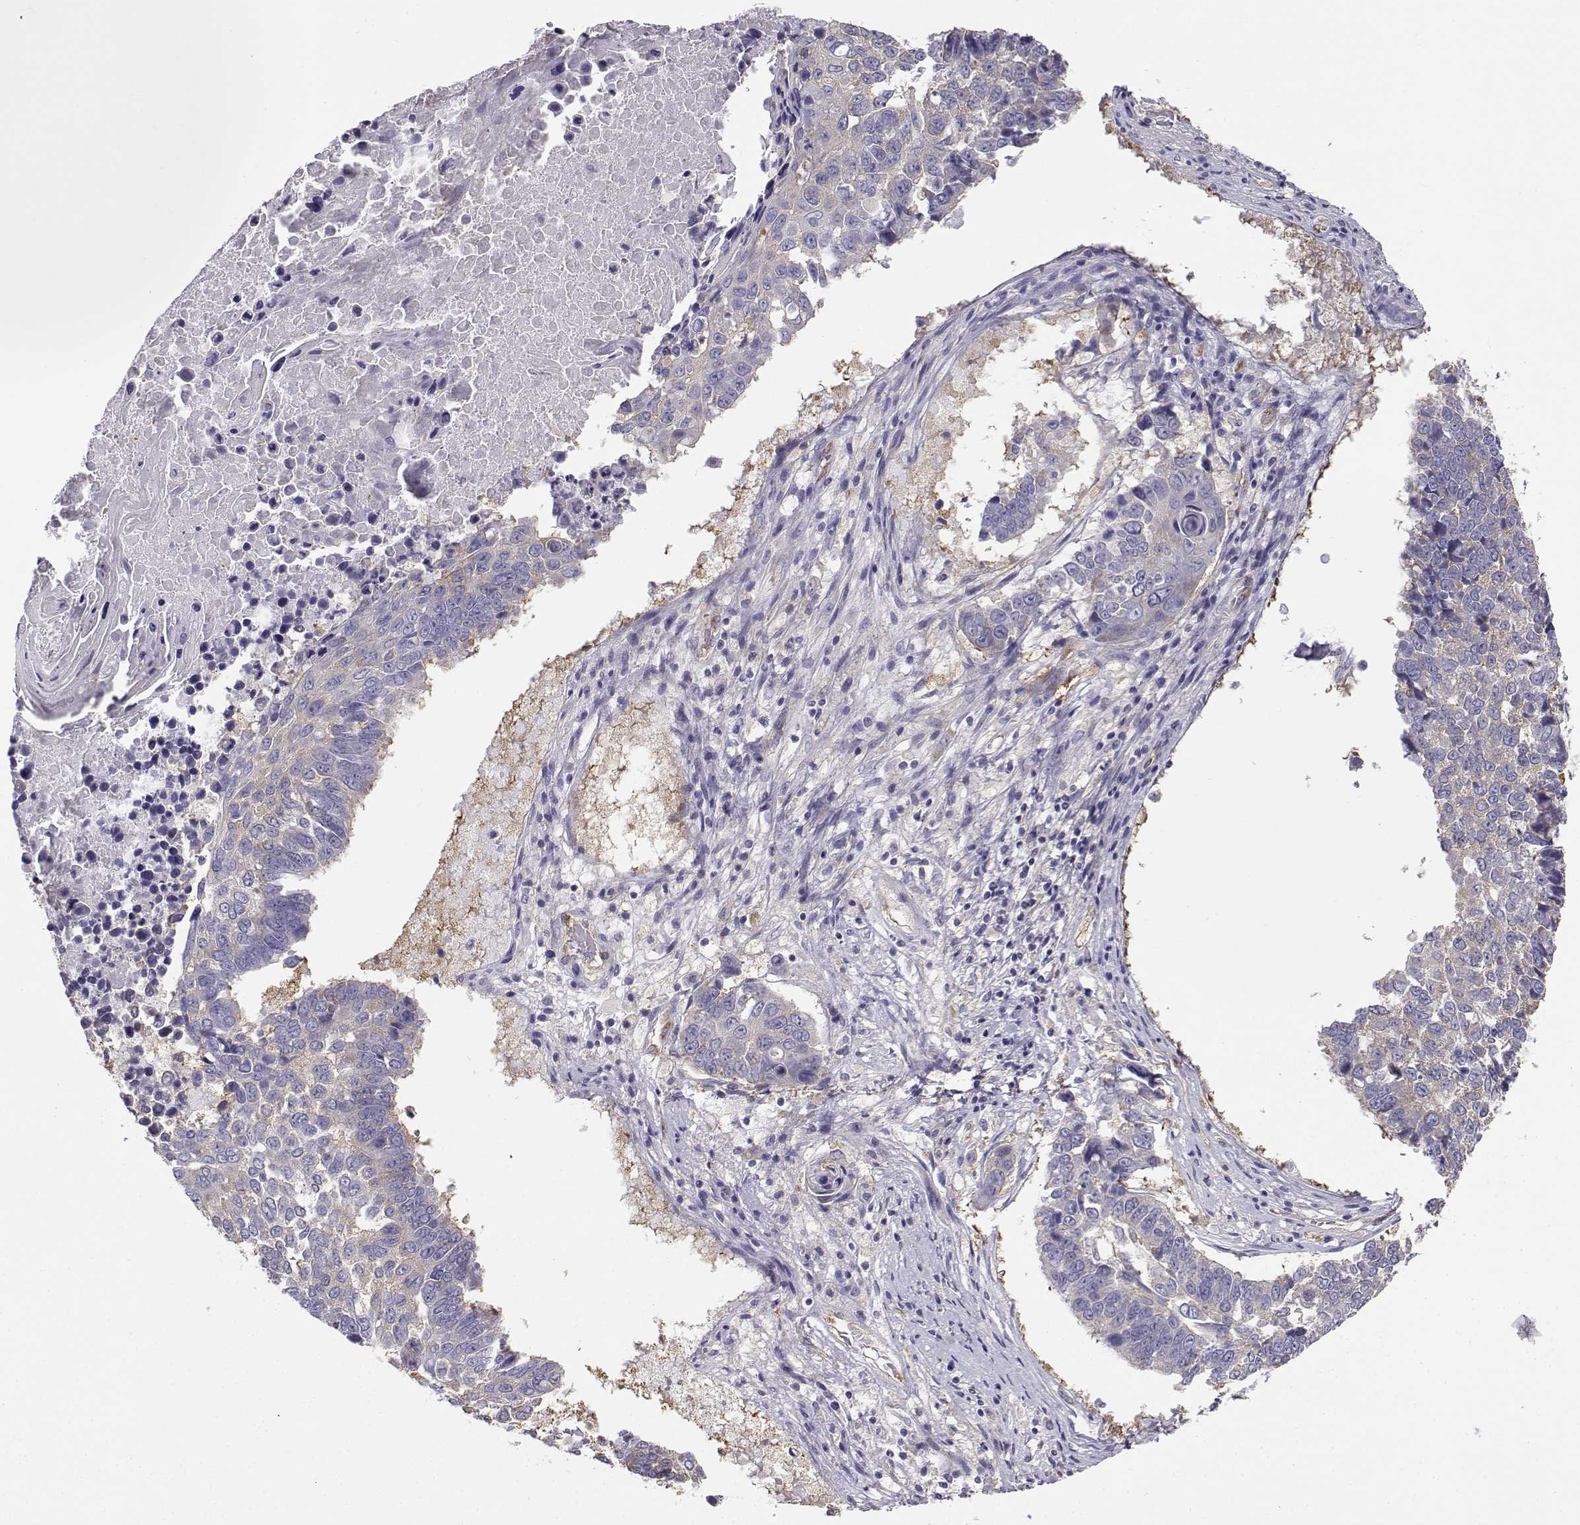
{"staining": {"intensity": "weak", "quantity": "<25%", "location": "cytoplasmic/membranous"}, "tissue": "lung cancer", "cell_type": "Tumor cells", "image_type": "cancer", "snomed": [{"axis": "morphology", "description": "Squamous cell carcinoma, NOS"}, {"axis": "topography", "description": "Lung"}], "caption": "The immunohistochemistry (IHC) photomicrograph has no significant positivity in tumor cells of lung squamous cell carcinoma tissue. (IHC, brightfield microscopy, high magnification).", "gene": "BEND6", "patient": {"sex": "male", "age": 73}}